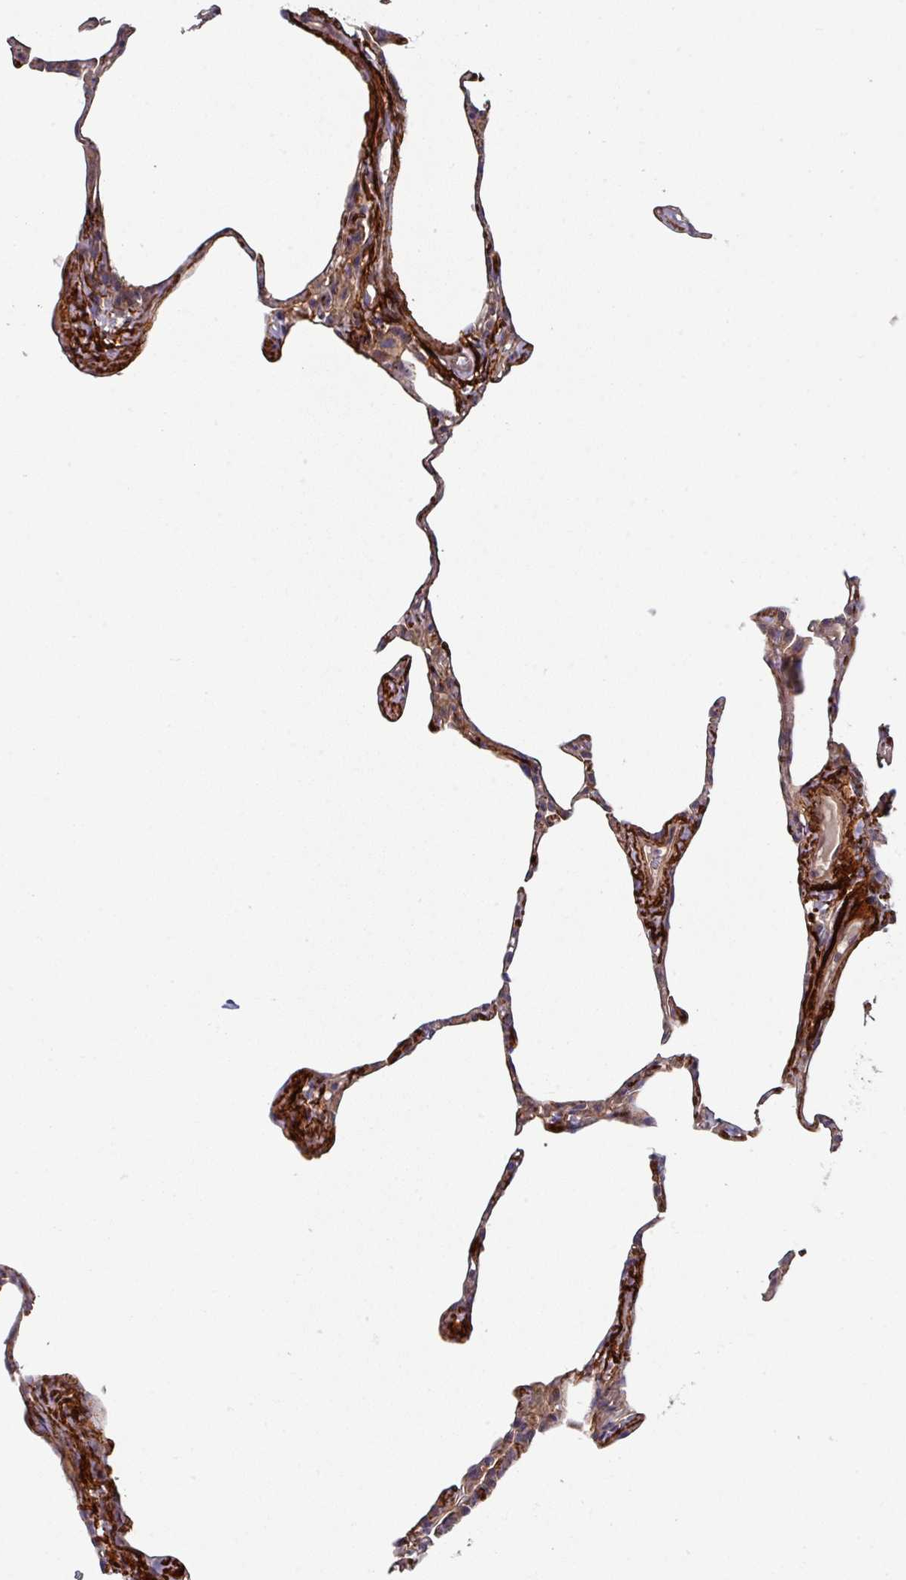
{"staining": {"intensity": "moderate", "quantity": "25%-75%", "location": "cytoplasmic/membranous"}, "tissue": "lung", "cell_type": "Alveolar cells", "image_type": "normal", "snomed": [{"axis": "morphology", "description": "Normal tissue, NOS"}, {"axis": "topography", "description": "Lung"}], "caption": "Alveolar cells display medium levels of moderate cytoplasmic/membranous staining in about 25%-75% of cells in benign lung.", "gene": "DCAF12L1", "patient": {"sex": "male", "age": 65}}